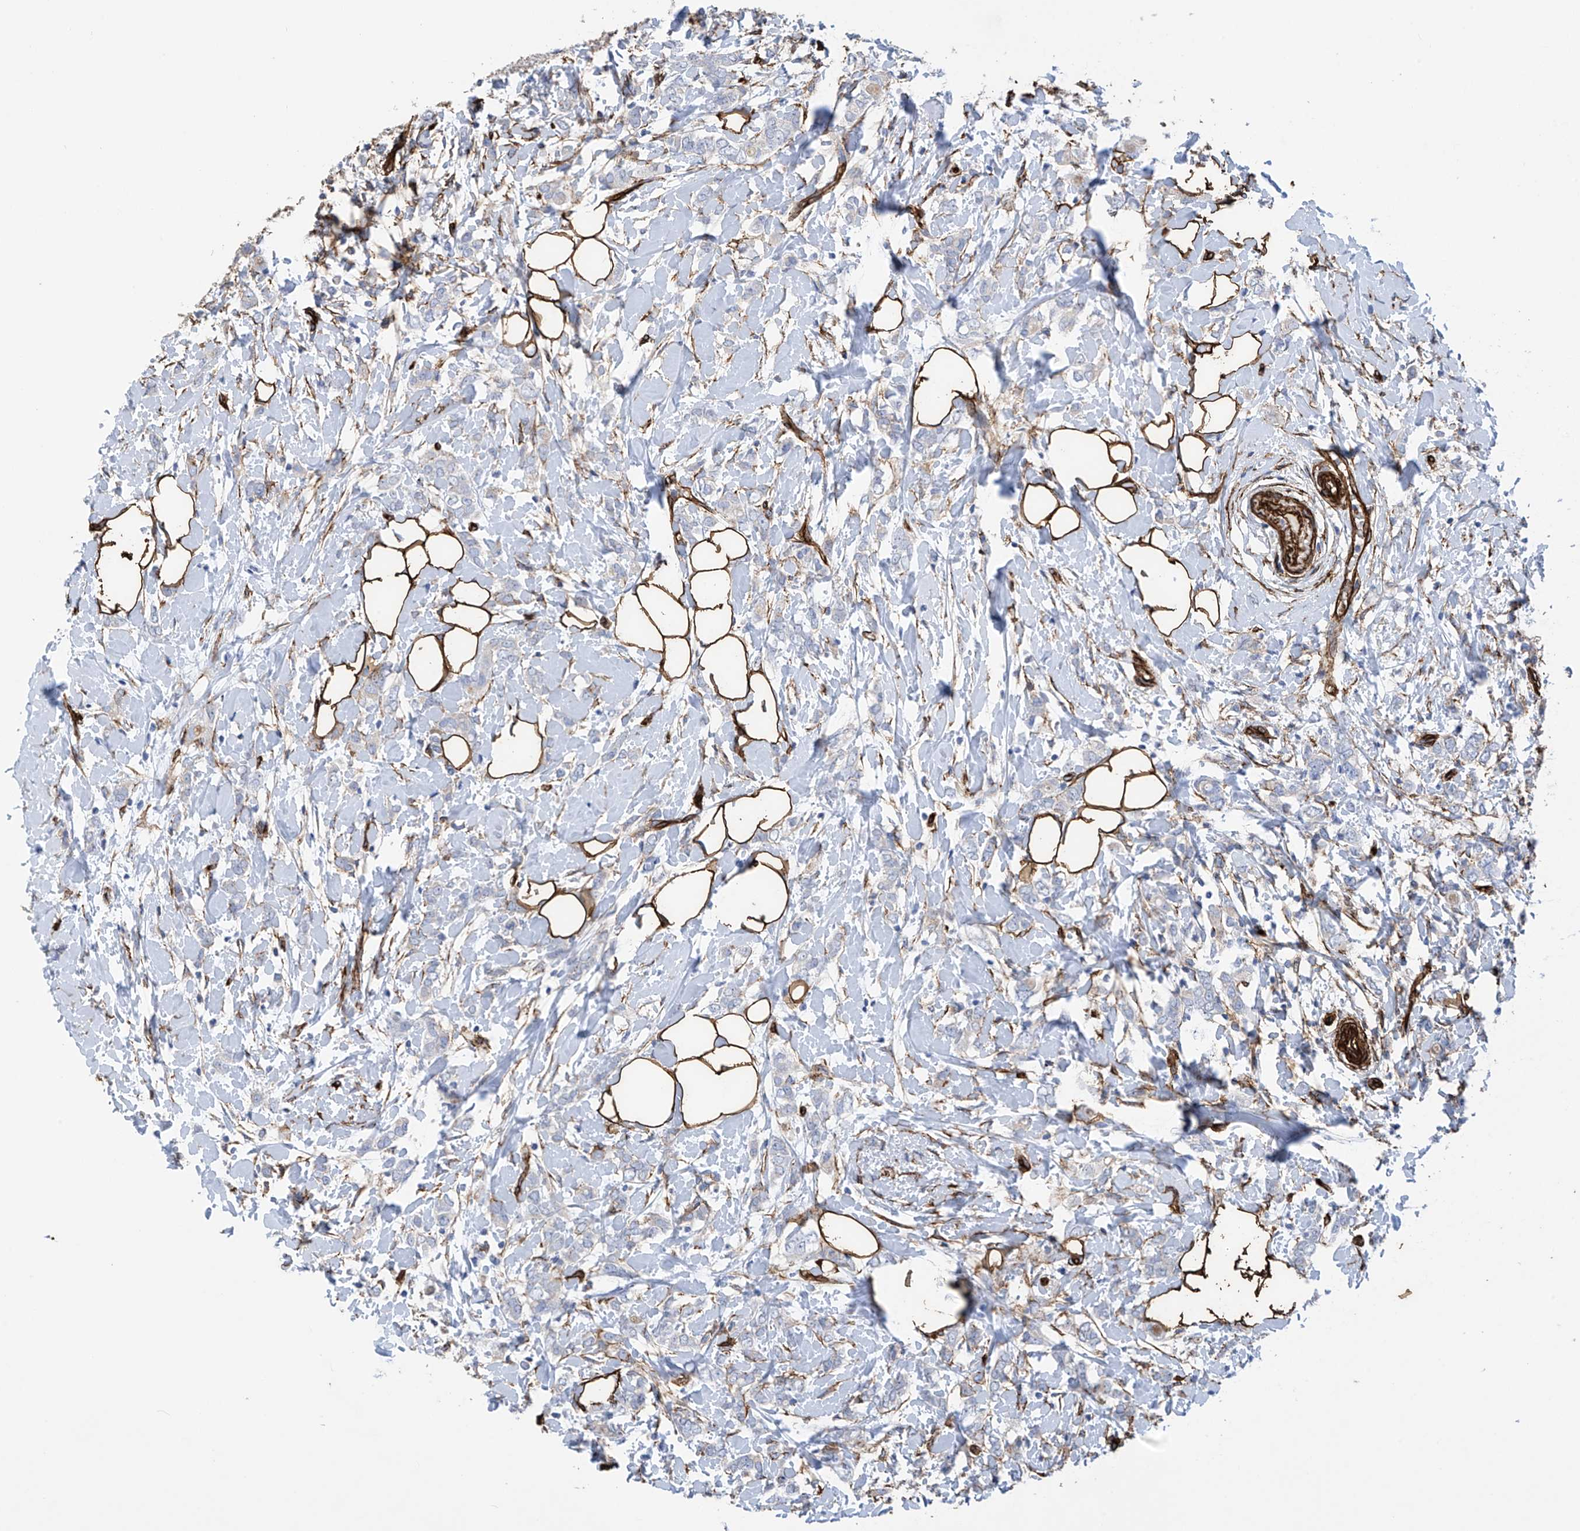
{"staining": {"intensity": "negative", "quantity": "none", "location": "none"}, "tissue": "breast cancer", "cell_type": "Tumor cells", "image_type": "cancer", "snomed": [{"axis": "morphology", "description": "Normal tissue, NOS"}, {"axis": "morphology", "description": "Lobular carcinoma"}, {"axis": "topography", "description": "Breast"}], "caption": "The immunohistochemistry micrograph has no significant expression in tumor cells of breast lobular carcinoma tissue. (DAB IHC with hematoxylin counter stain).", "gene": "UBTD1", "patient": {"sex": "female", "age": 47}}